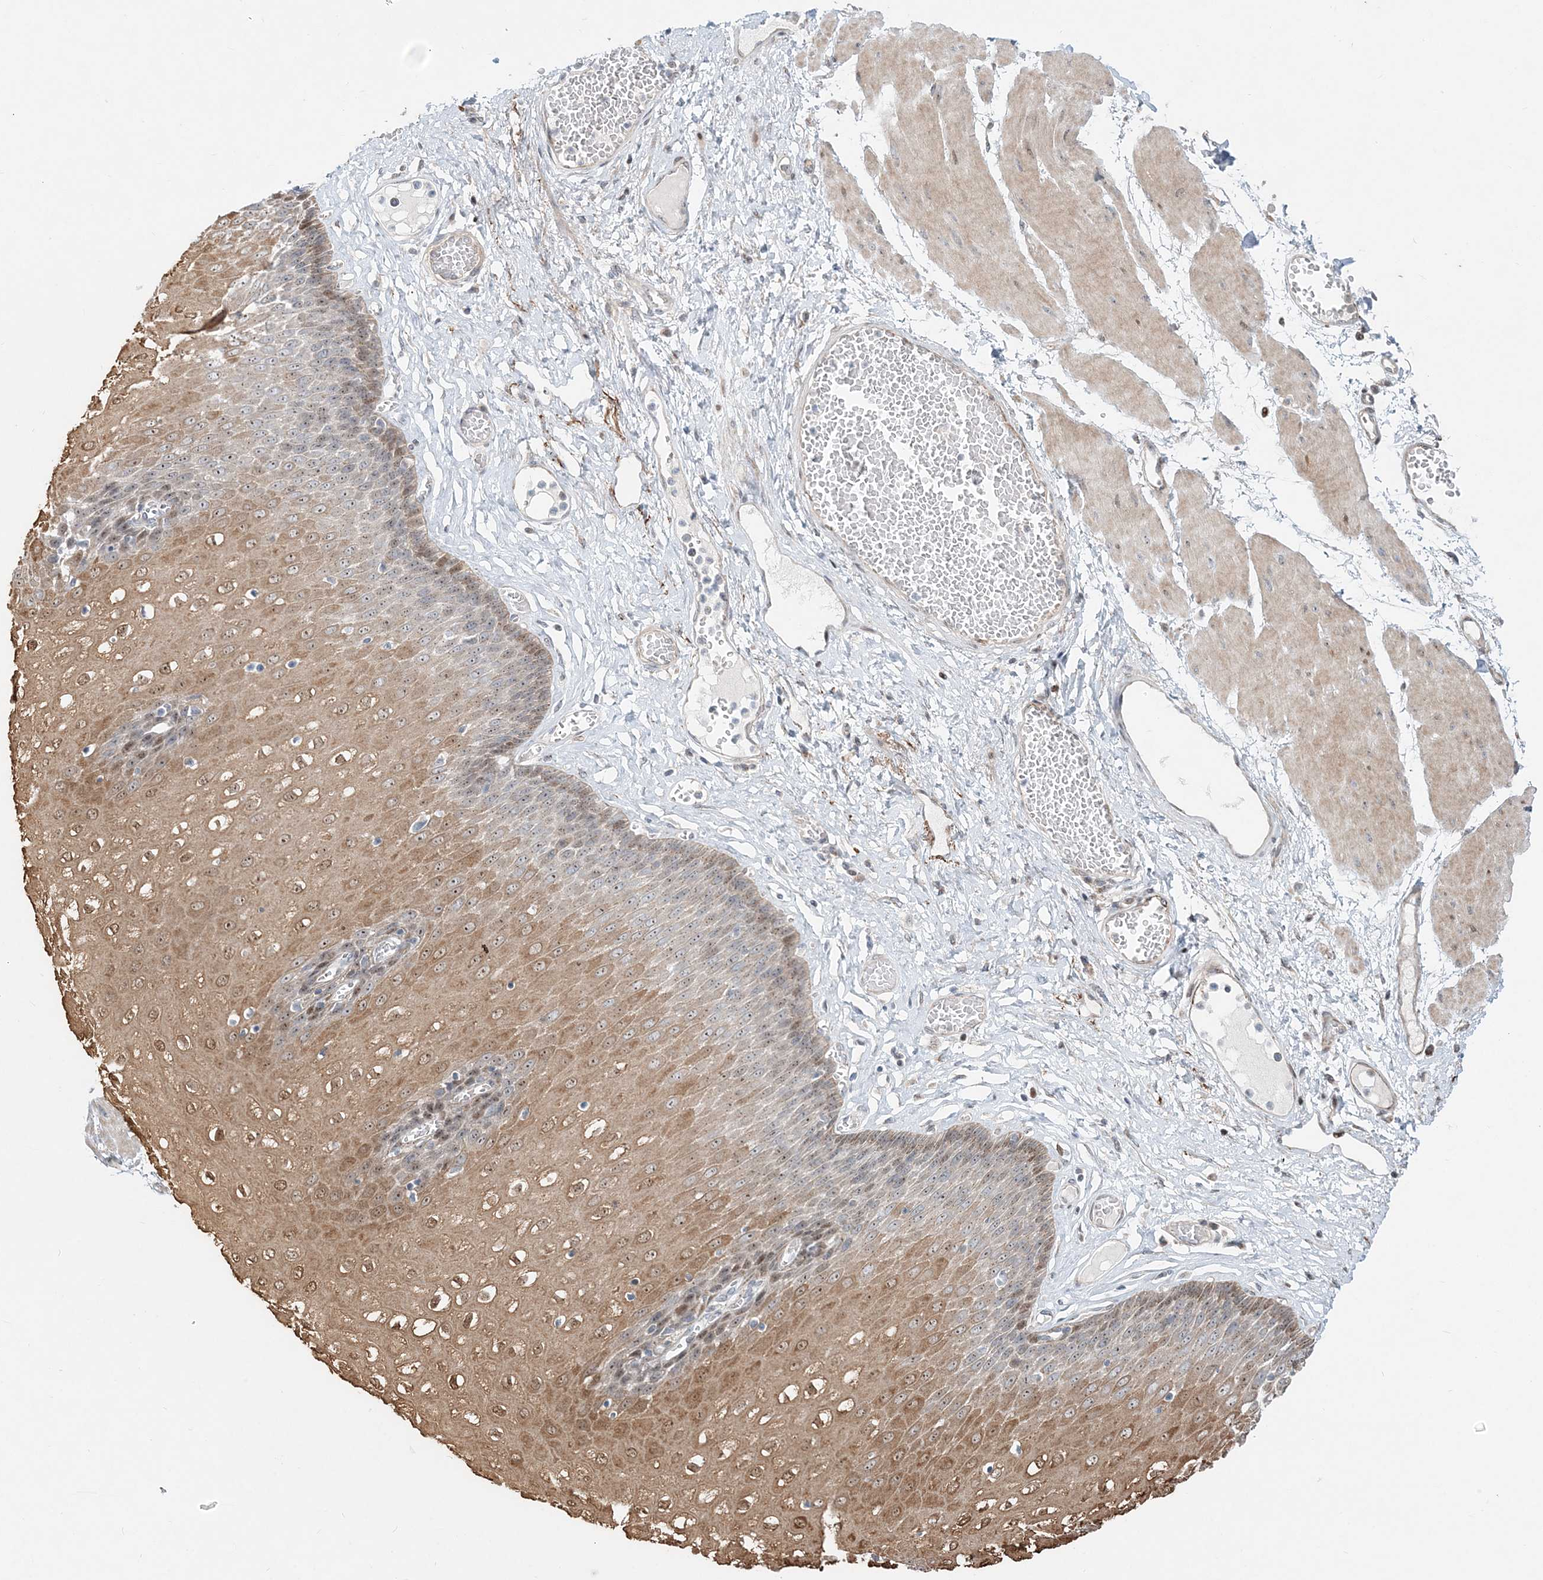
{"staining": {"intensity": "moderate", "quantity": "25%-75%", "location": "cytoplasmic/membranous,nuclear"}, "tissue": "esophagus", "cell_type": "Squamous epithelial cells", "image_type": "normal", "snomed": [{"axis": "morphology", "description": "Normal tissue, NOS"}, {"axis": "topography", "description": "Esophagus"}], "caption": "This histopathology image shows IHC staining of unremarkable human esophagus, with medium moderate cytoplasmic/membranous,nuclear positivity in about 25%-75% of squamous epithelial cells.", "gene": "CXXC5", "patient": {"sex": "male", "age": 60}}